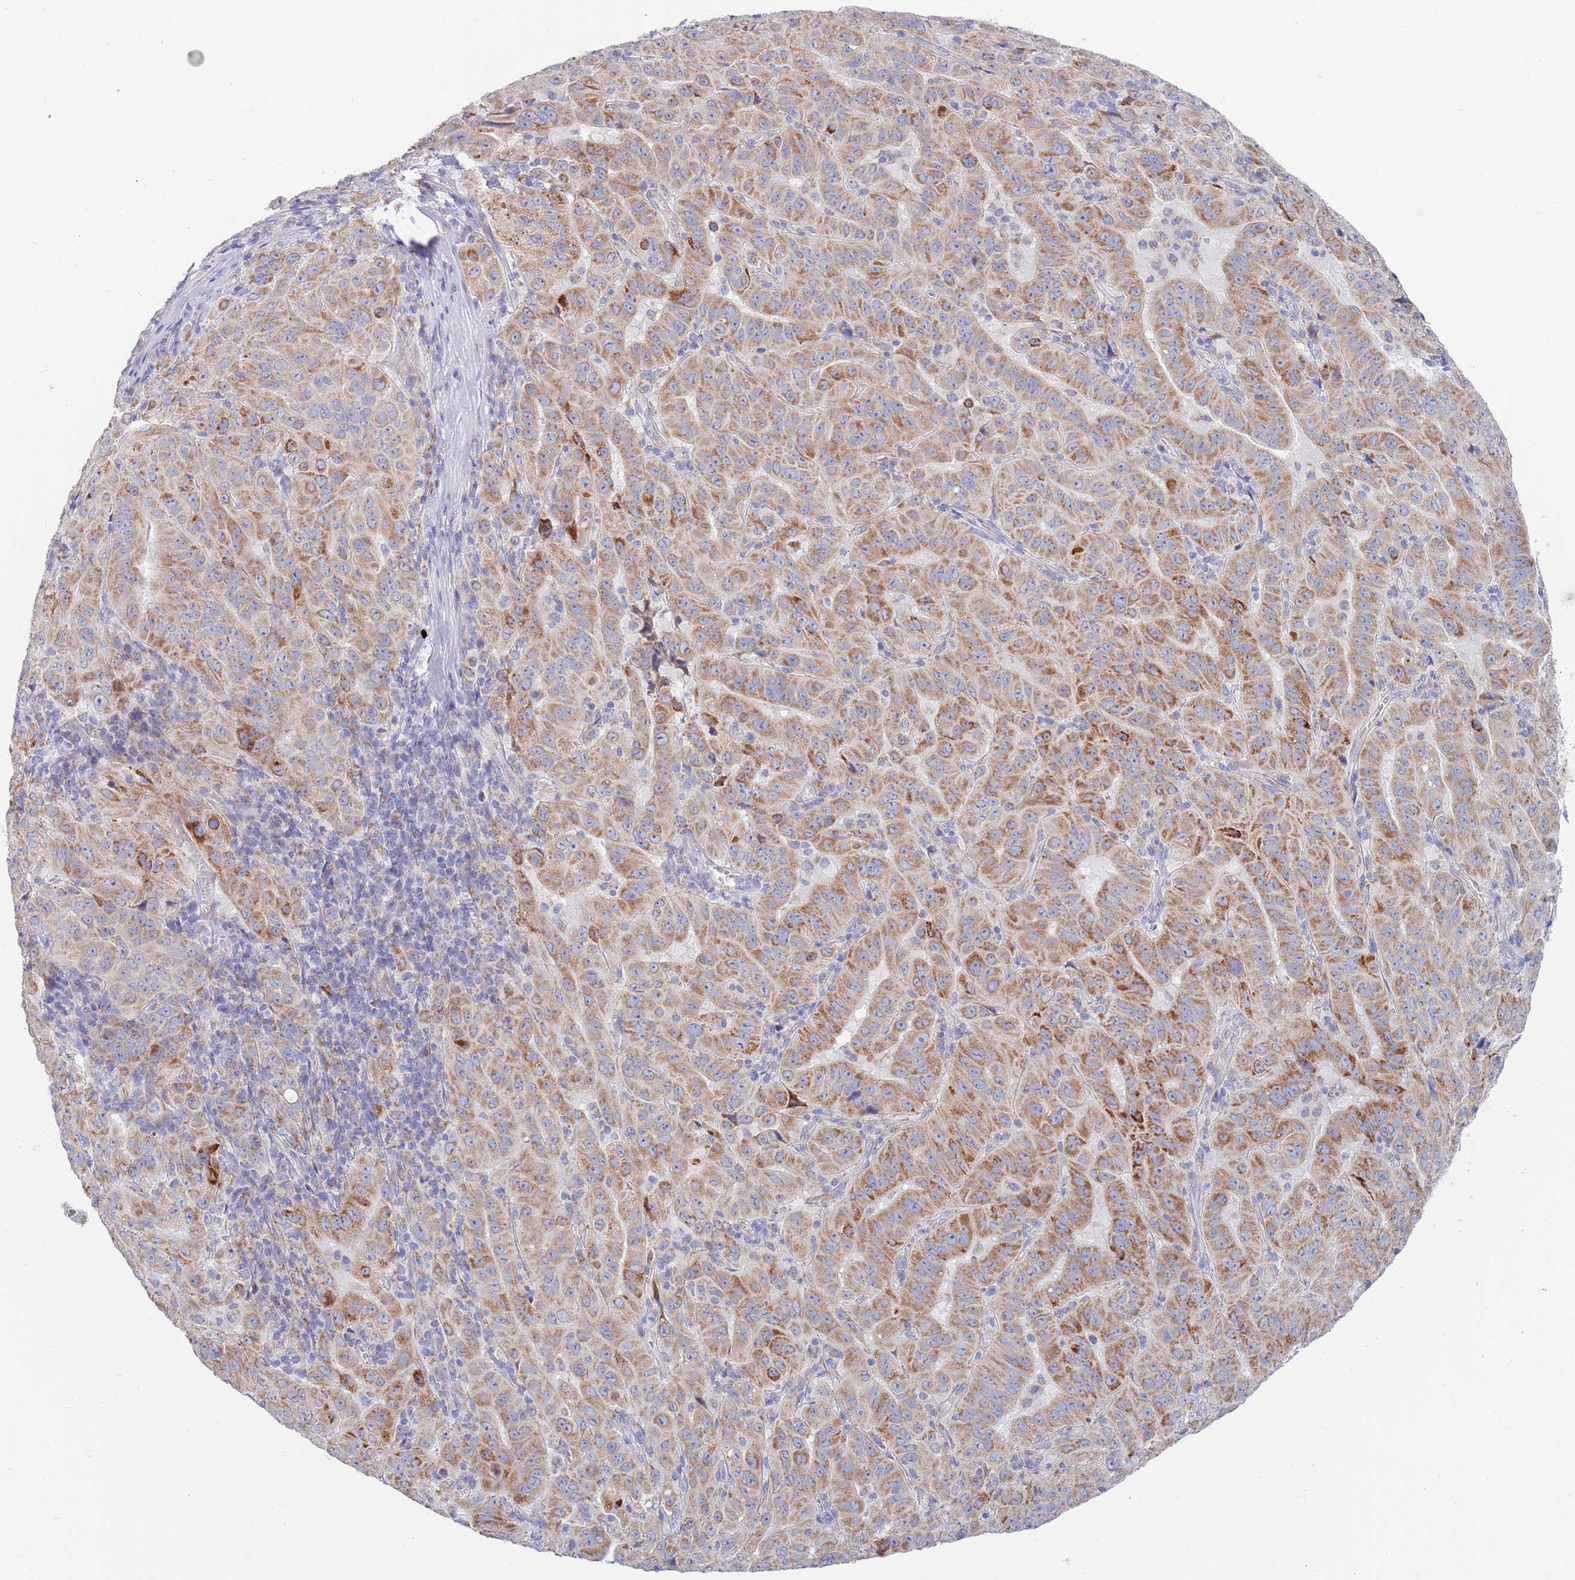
{"staining": {"intensity": "moderate", "quantity": ">75%", "location": "cytoplasmic/membranous"}, "tissue": "pancreatic cancer", "cell_type": "Tumor cells", "image_type": "cancer", "snomed": [{"axis": "morphology", "description": "Adenocarcinoma, NOS"}, {"axis": "topography", "description": "Pancreas"}], "caption": "Protein analysis of adenocarcinoma (pancreatic) tissue shows moderate cytoplasmic/membranous positivity in about >75% of tumor cells.", "gene": "EMC8", "patient": {"sex": "male", "age": 63}}